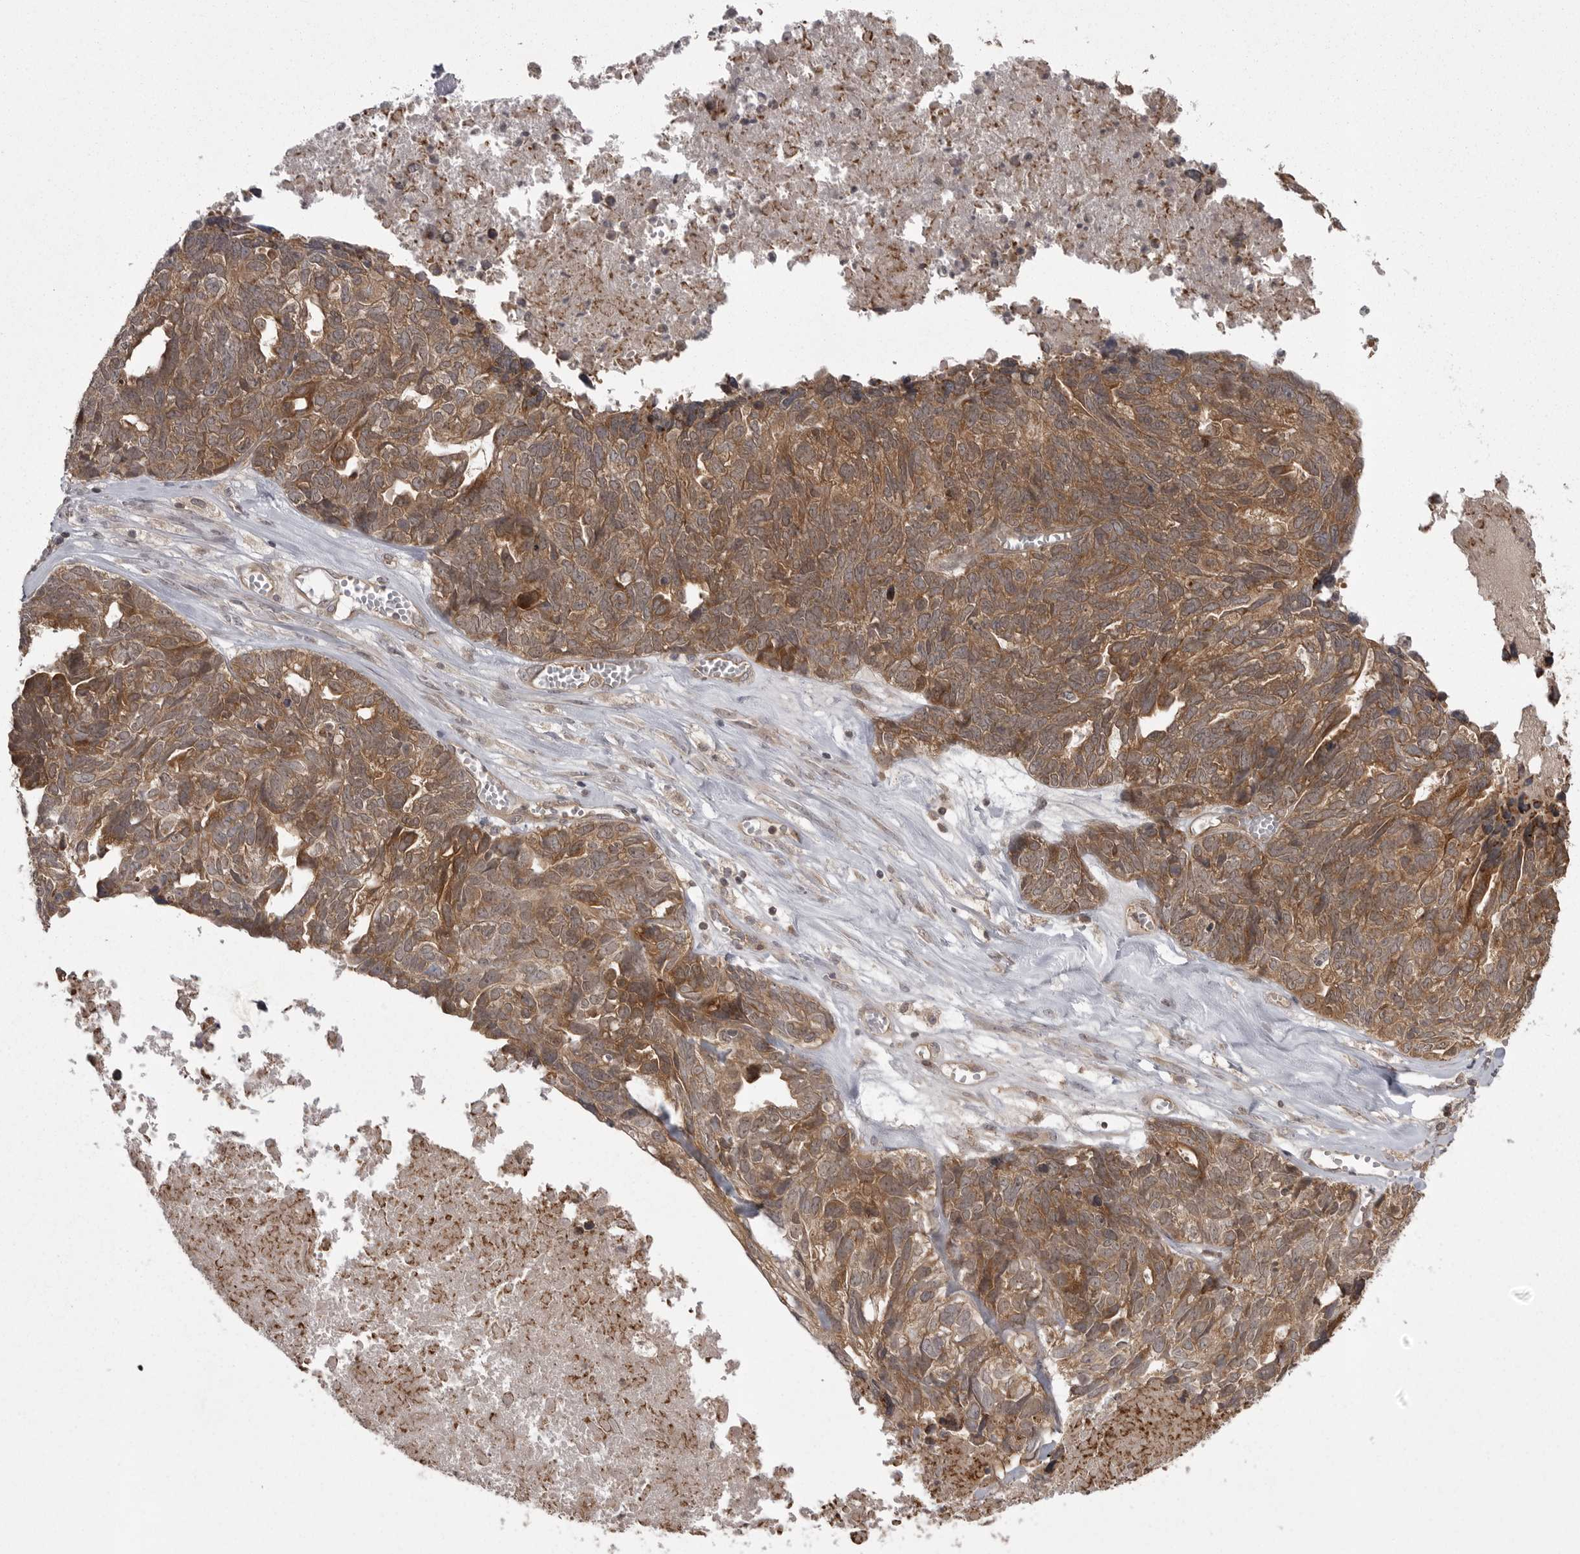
{"staining": {"intensity": "moderate", "quantity": ">75%", "location": "cytoplasmic/membranous"}, "tissue": "ovarian cancer", "cell_type": "Tumor cells", "image_type": "cancer", "snomed": [{"axis": "morphology", "description": "Cystadenocarcinoma, serous, NOS"}, {"axis": "topography", "description": "Ovary"}], "caption": "Protein analysis of serous cystadenocarcinoma (ovarian) tissue demonstrates moderate cytoplasmic/membranous positivity in about >75% of tumor cells.", "gene": "STK24", "patient": {"sex": "female", "age": 79}}